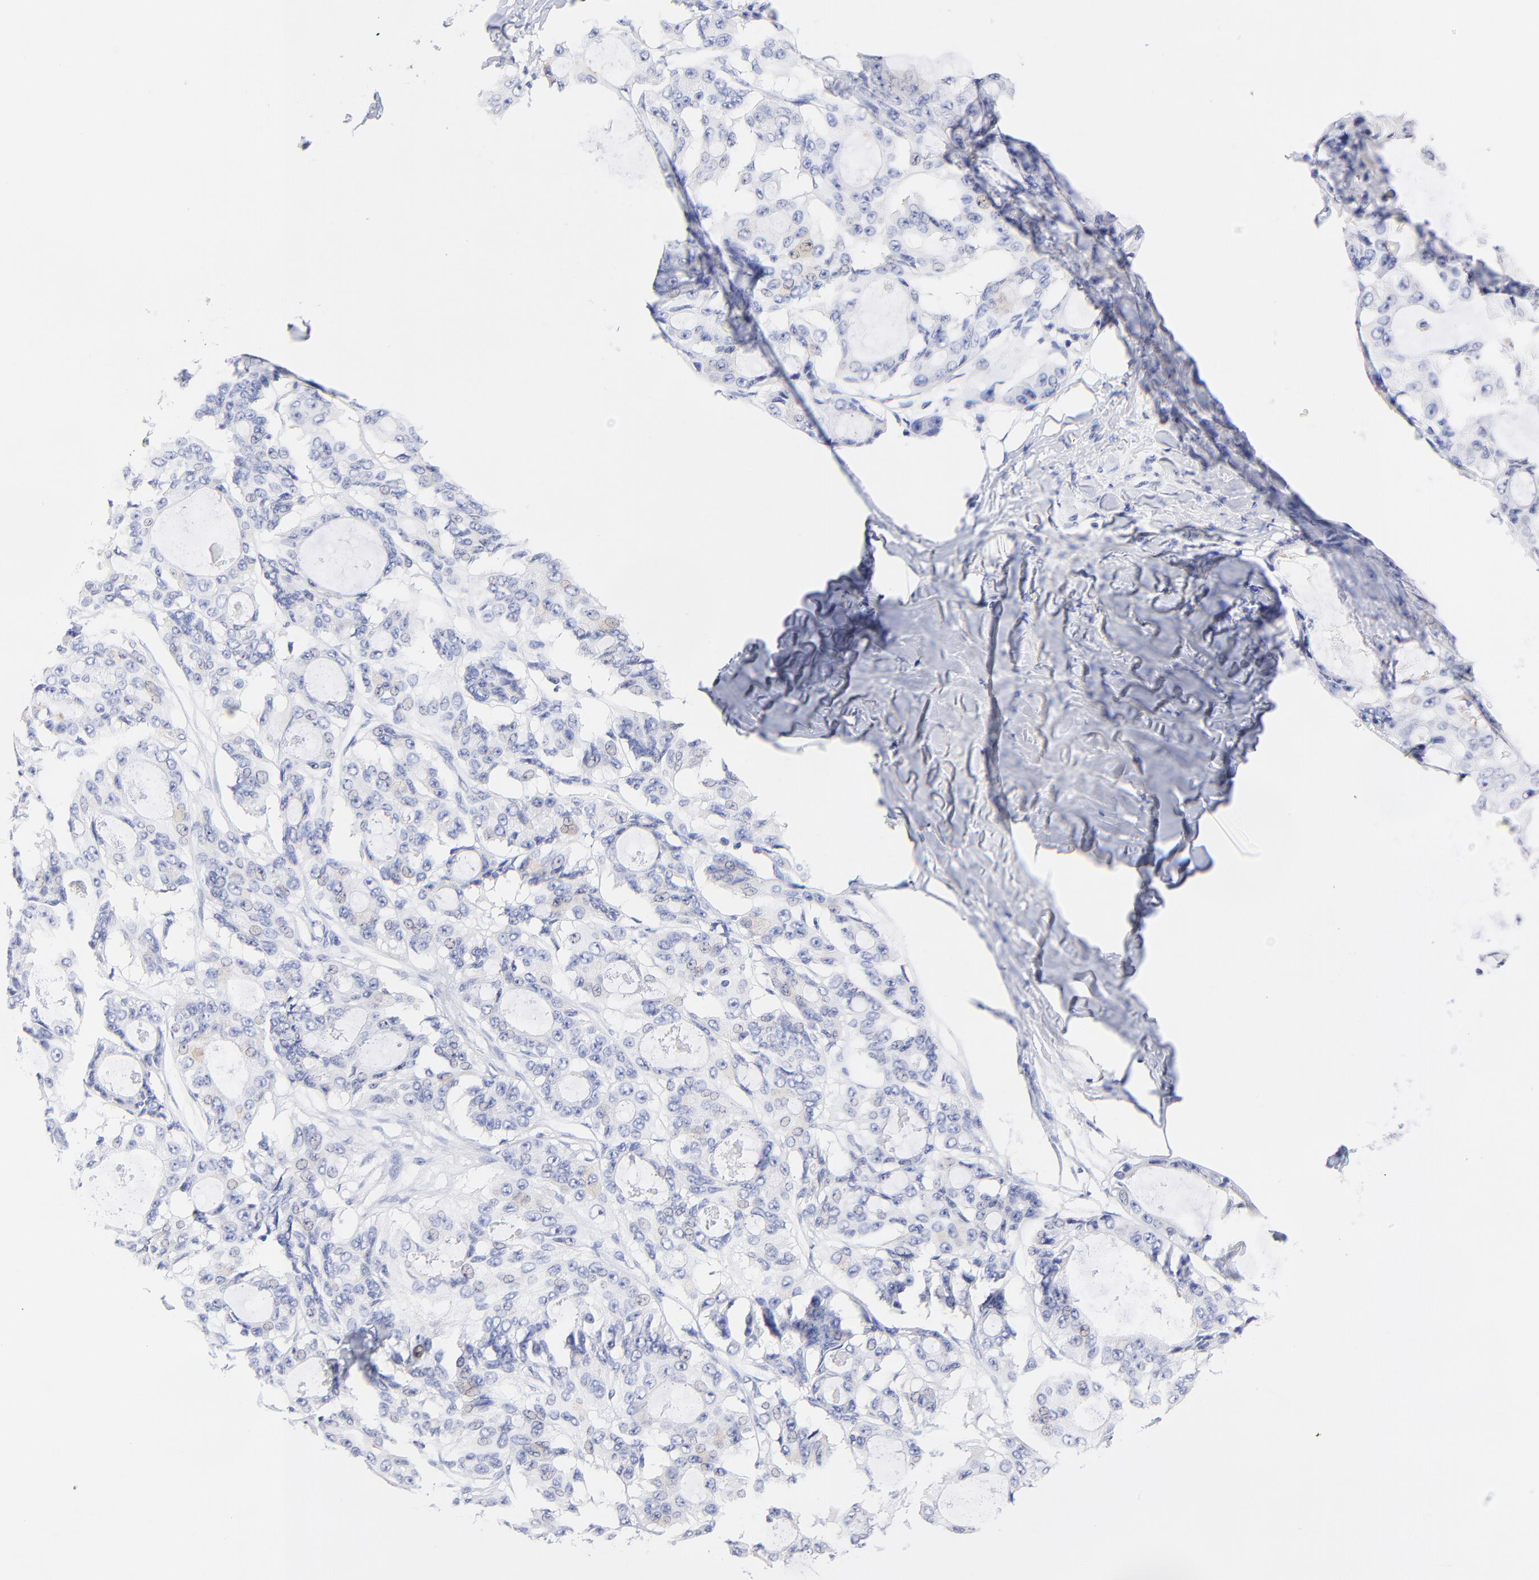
{"staining": {"intensity": "negative", "quantity": "none", "location": "none"}, "tissue": "ovarian cancer", "cell_type": "Tumor cells", "image_type": "cancer", "snomed": [{"axis": "morphology", "description": "Carcinoma, endometroid"}, {"axis": "topography", "description": "Ovary"}], "caption": "Tumor cells show no significant protein positivity in ovarian endometroid carcinoma. (IHC, brightfield microscopy, high magnification).", "gene": "CFAP57", "patient": {"sex": "female", "age": 61}}